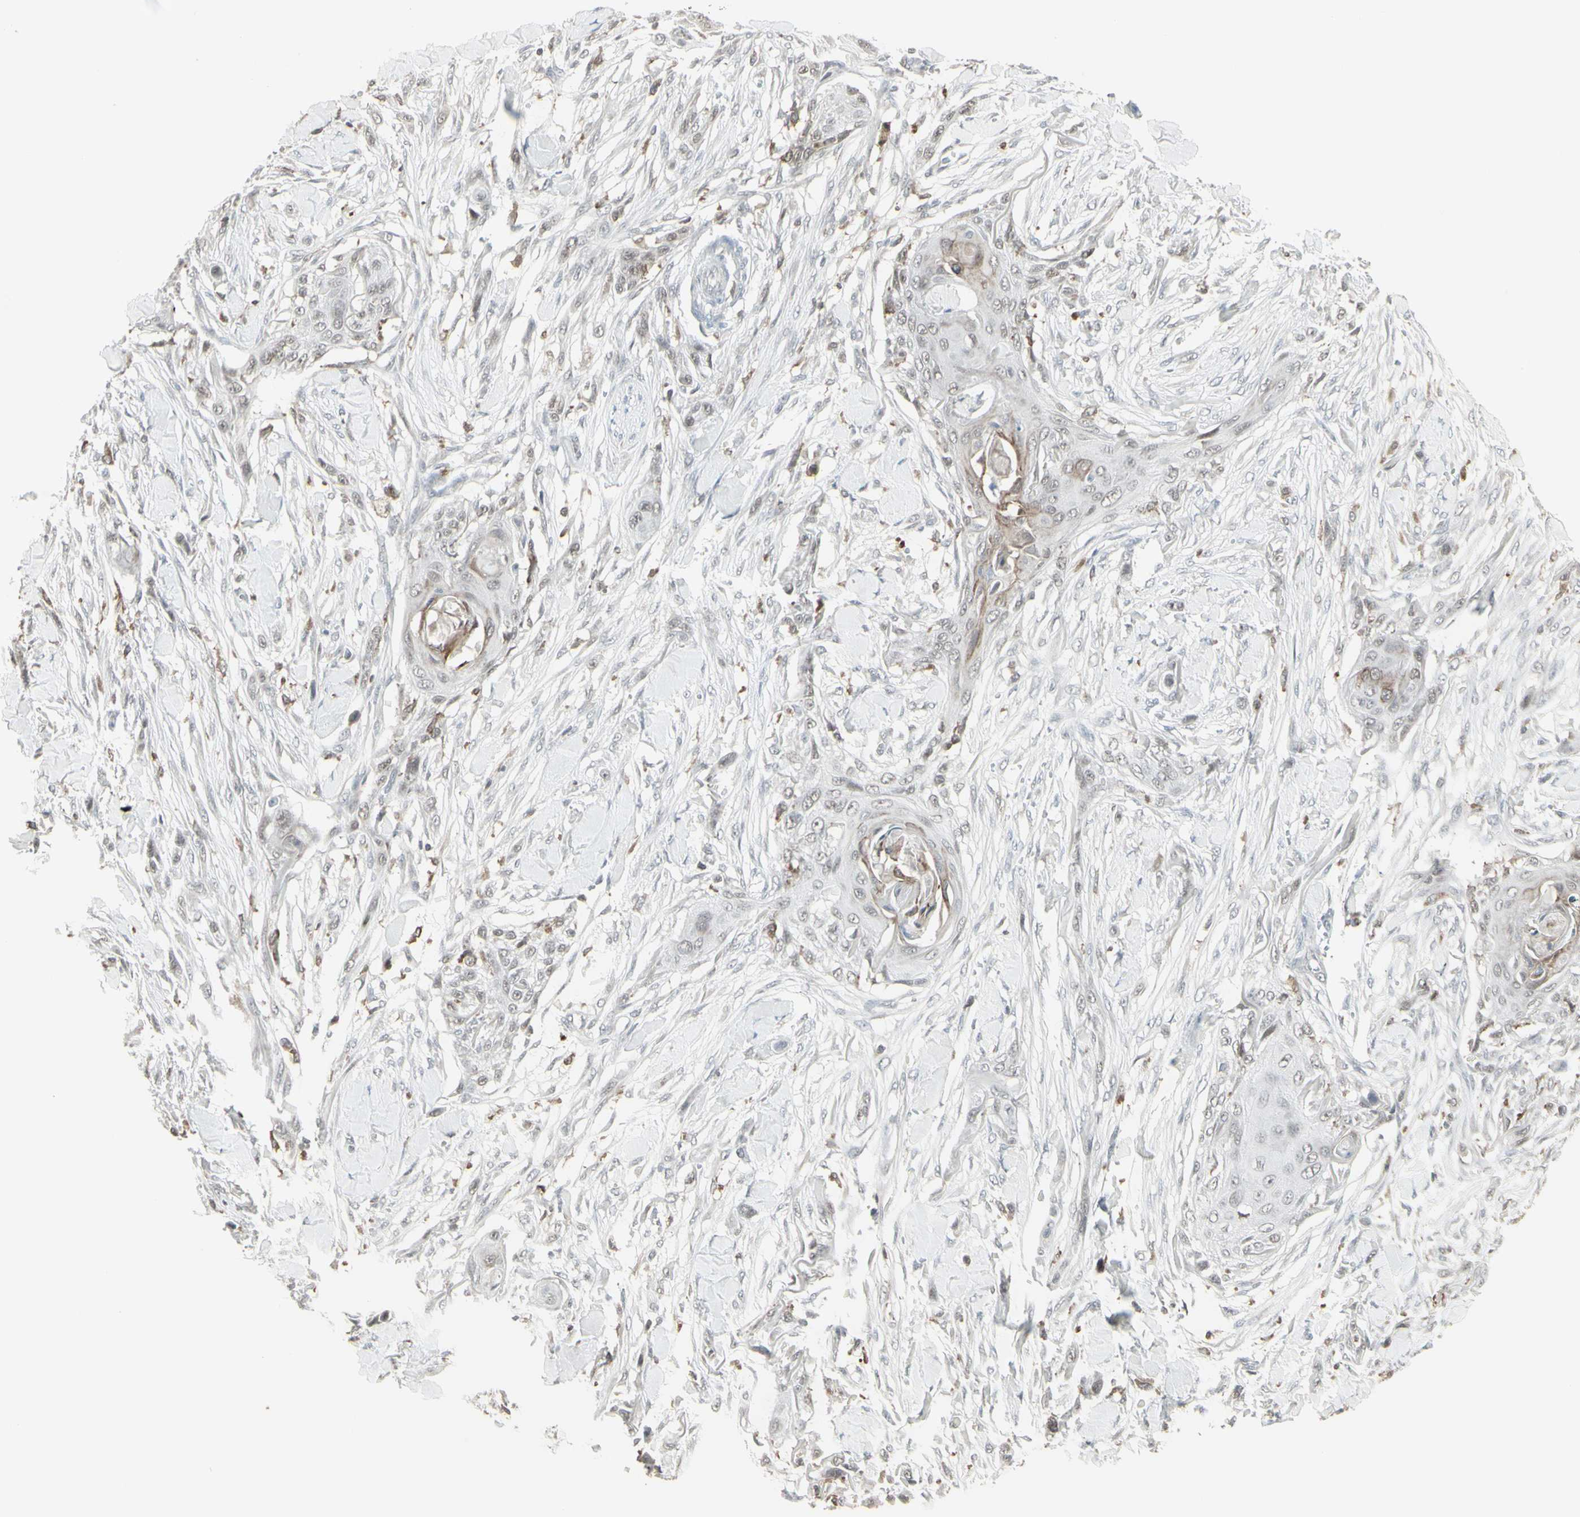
{"staining": {"intensity": "negative", "quantity": "none", "location": "none"}, "tissue": "skin cancer", "cell_type": "Tumor cells", "image_type": "cancer", "snomed": [{"axis": "morphology", "description": "Squamous cell carcinoma, NOS"}, {"axis": "topography", "description": "Skin"}], "caption": "This is a histopathology image of immunohistochemistry (IHC) staining of squamous cell carcinoma (skin), which shows no staining in tumor cells.", "gene": "SAMSN1", "patient": {"sex": "female", "age": 59}}